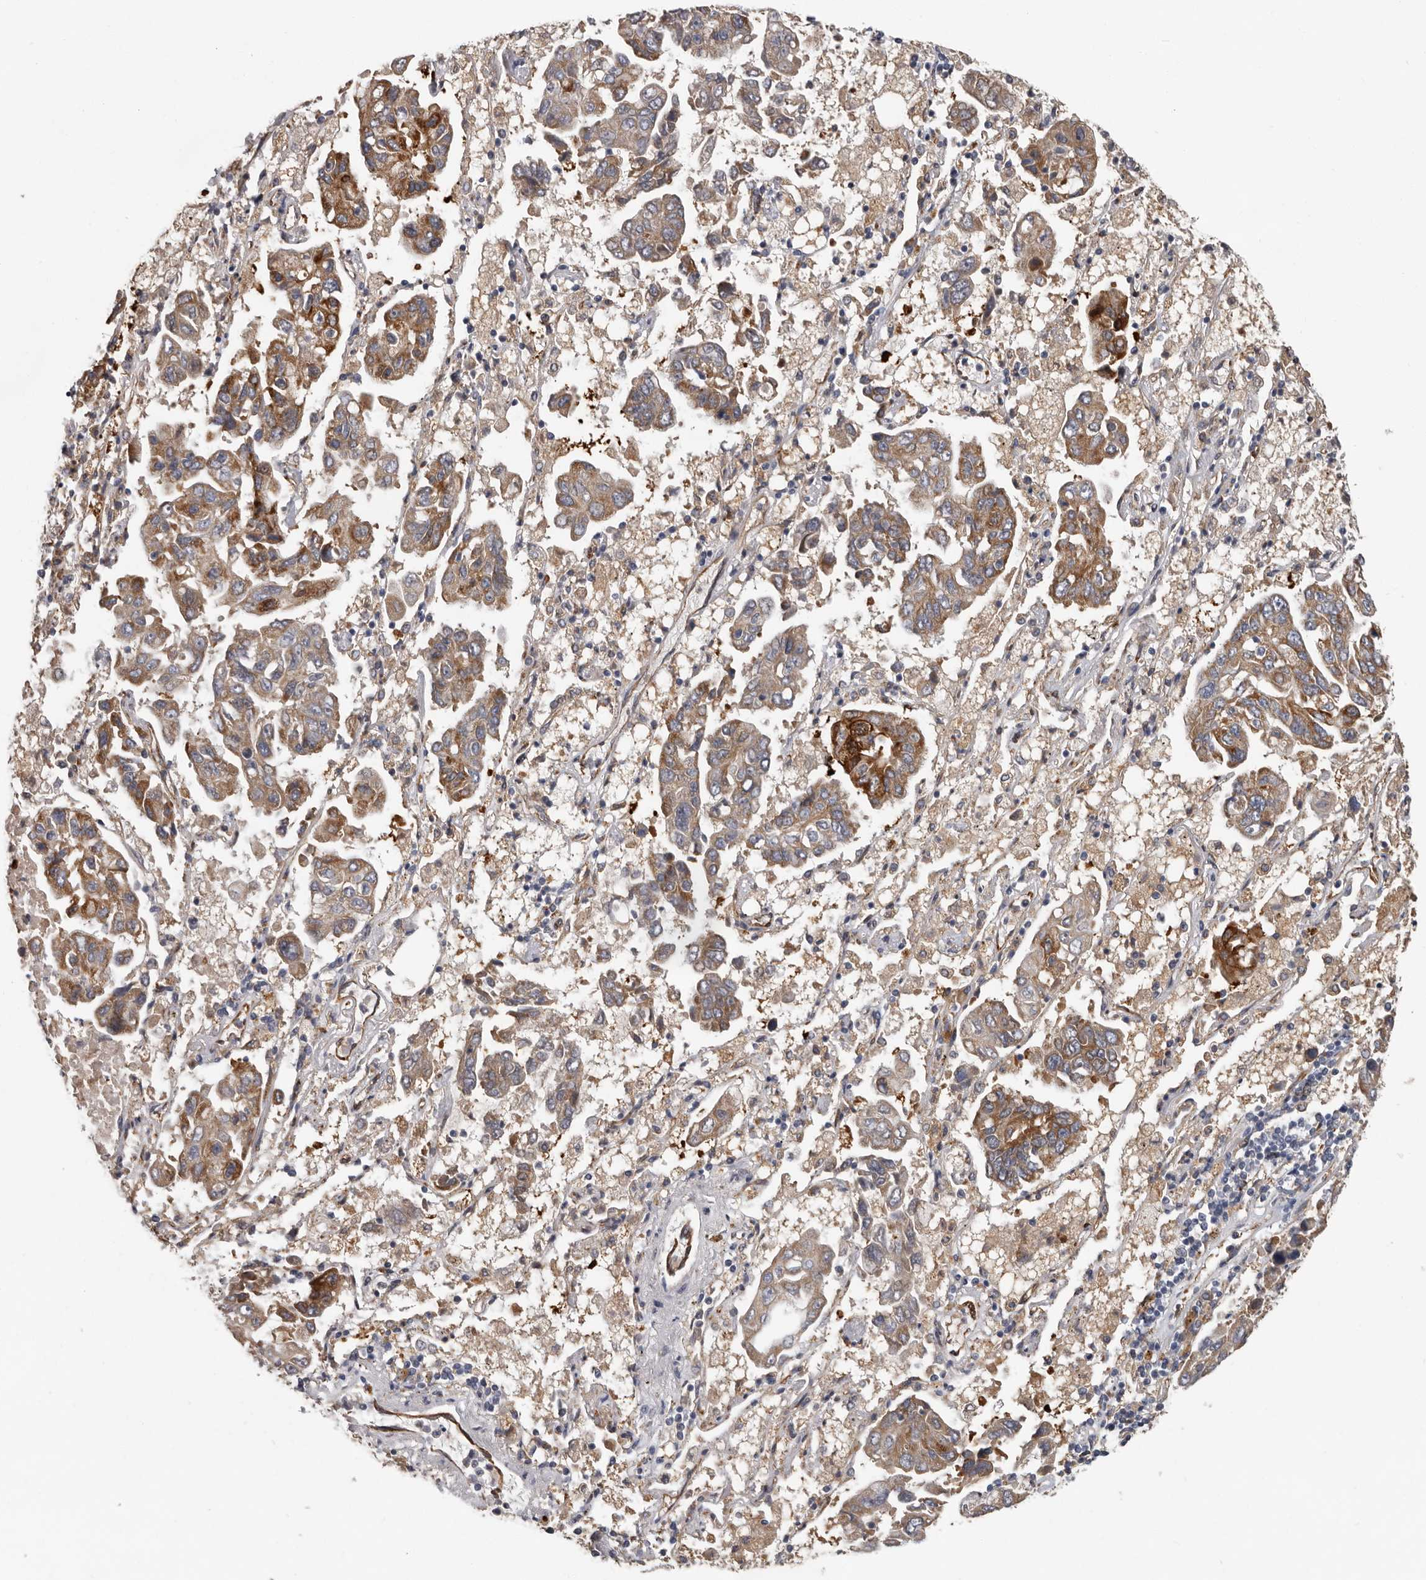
{"staining": {"intensity": "moderate", "quantity": ">75%", "location": "cytoplasmic/membranous"}, "tissue": "lung cancer", "cell_type": "Tumor cells", "image_type": "cancer", "snomed": [{"axis": "morphology", "description": "Adenocarcinoma, NOS"}, {"axis": "topography", "description": "Lung"}], "caption": "This histopathology image displays immunohistochemistry staining of adenocarcinoma (lung), with medium moderate cytoplasmic/membranous expression in approximately >75% of tumor cells.", "gene": "MTF1", "patient": {"sex": "male", "age": 64}}